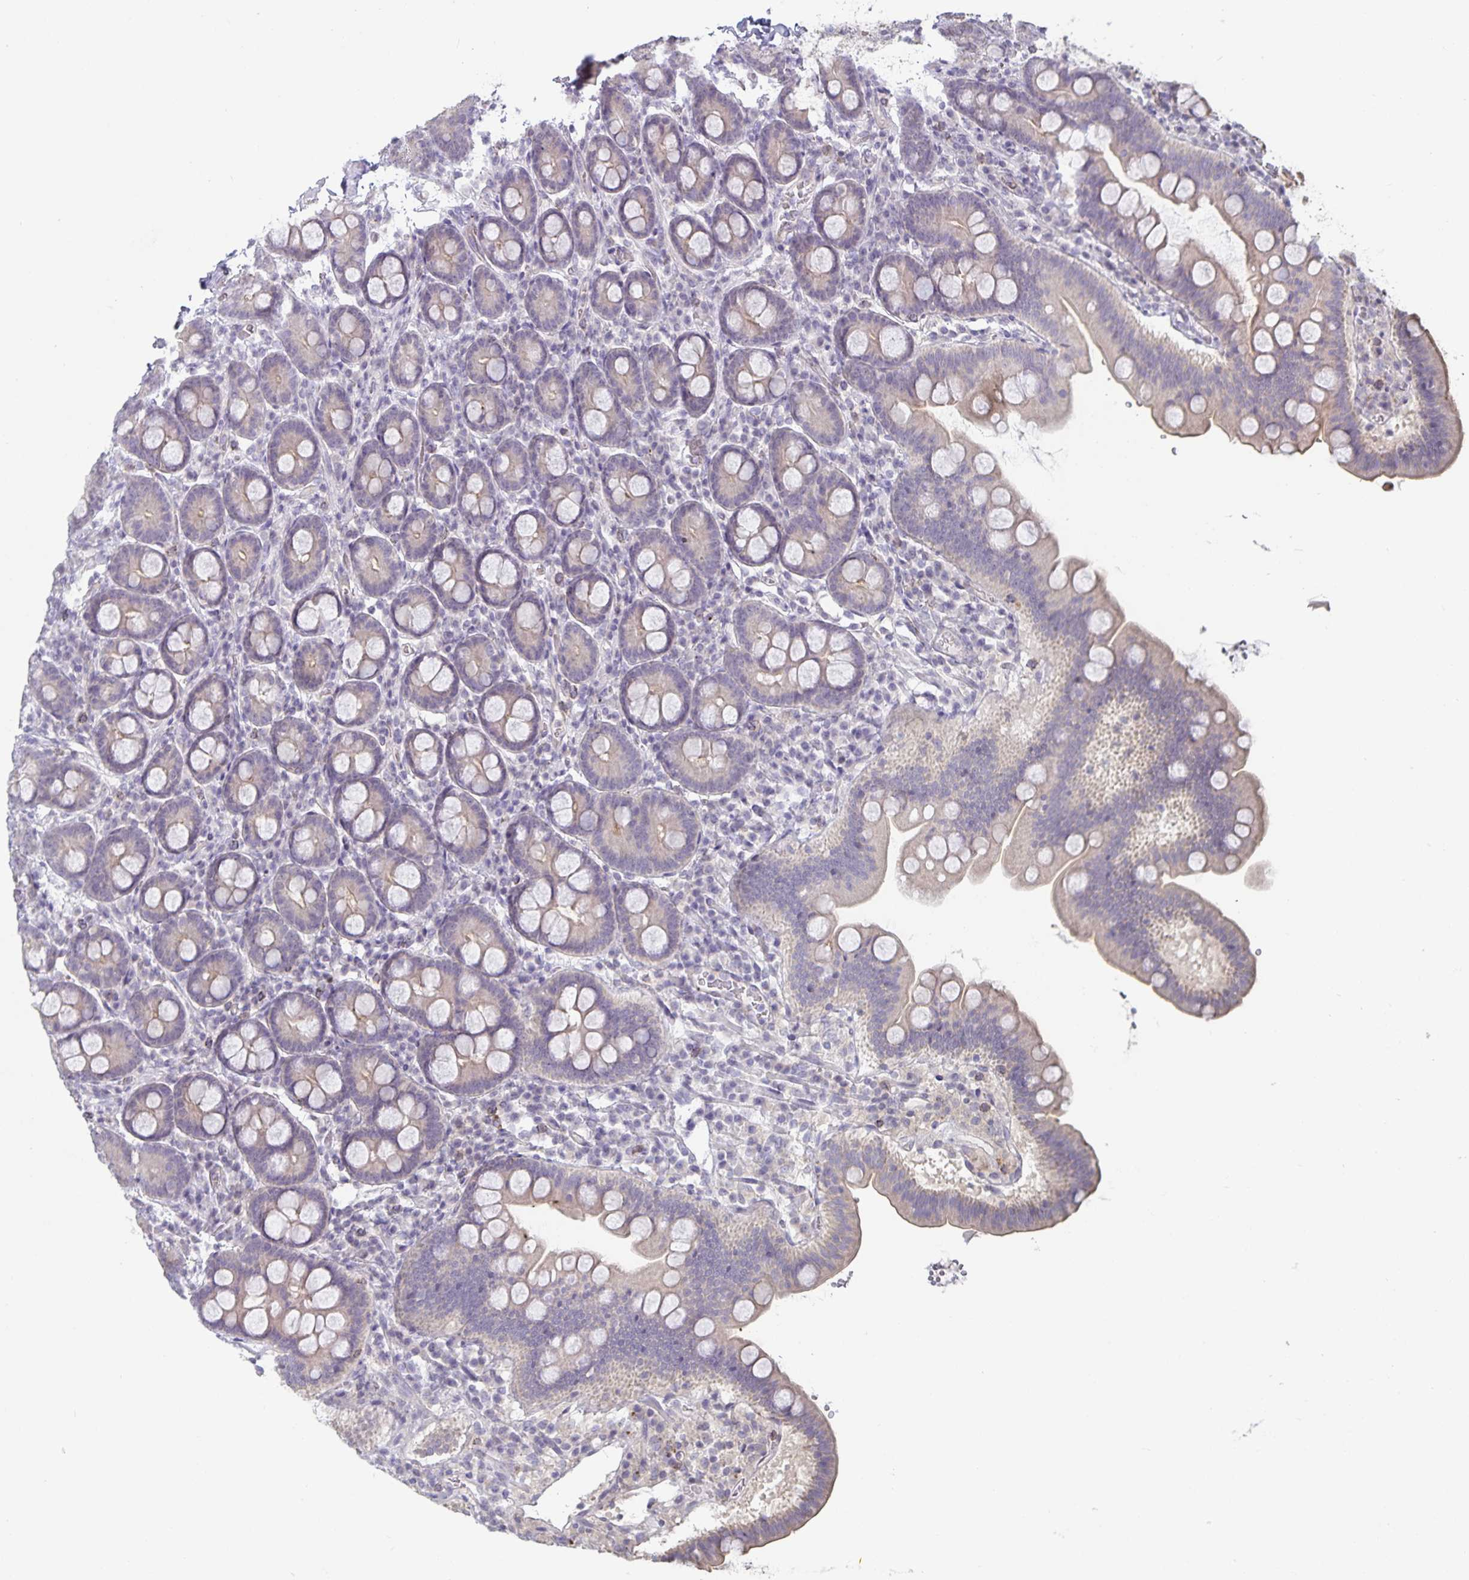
{"staining": {"intensity": "weak", "quantity": "25%-75%", "location": "cytoplasmic/membranous"}, "tissue": "duodenum", "cell_type": "Glandular cells", "image_type": "normal", "snomed": [{"axis": "morphology", "description": "Normal tissue, NOS"}, {"axis": "topography", "description": "Pancreas"}, {"axis": "topography", "description": "Duodenum"}], "caption": "Weak cytoplasmic/membranous staining is present in approximately 25%-75% of glandular cells in unremarkable duodenum.", "gene": "DNAH9", "patient": {"sex": "male", "age": 59}}